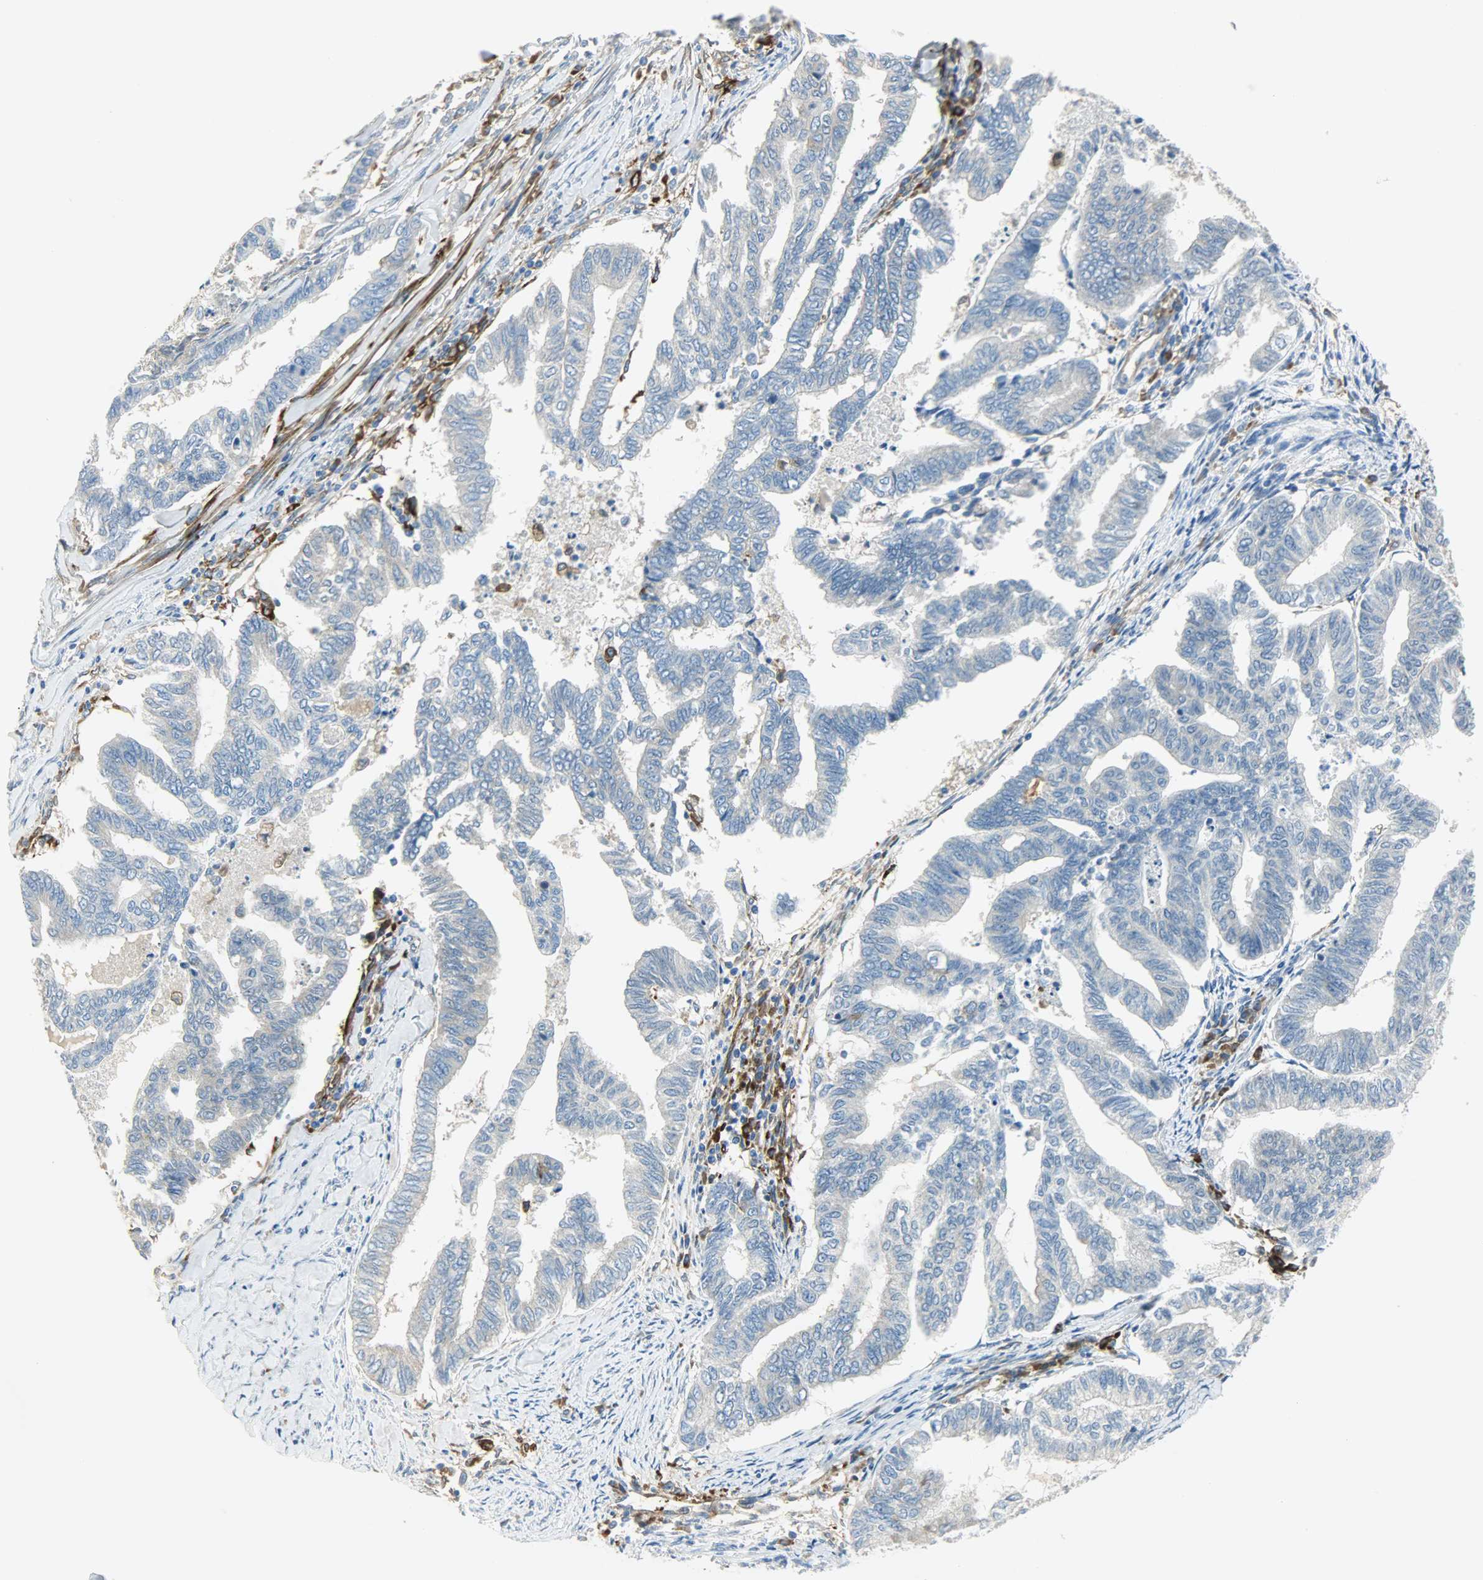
{"staining": {"intensity": "negative", "quantity": "none", "location": "none"}, "tissue": "endometrial cancer", "cell_type": "Tumor cells", "image_type": "cancer", "snomed": [{"axis": "morphology", "description": "Adenocarcinoma, NOS"}, {"axis": "topography", "description": "Endometrium"}], "caption": "There is no significant expression in tumor cells of adenocarcinoma (endometrial). The staining was performed using DAB to visualize the protein expression in brown, while the nuclei were stained in blue with hematoxylin (Magnification: 20x).", "gene": "WARS1", "patient": {"sex": "female", "age": 79}}